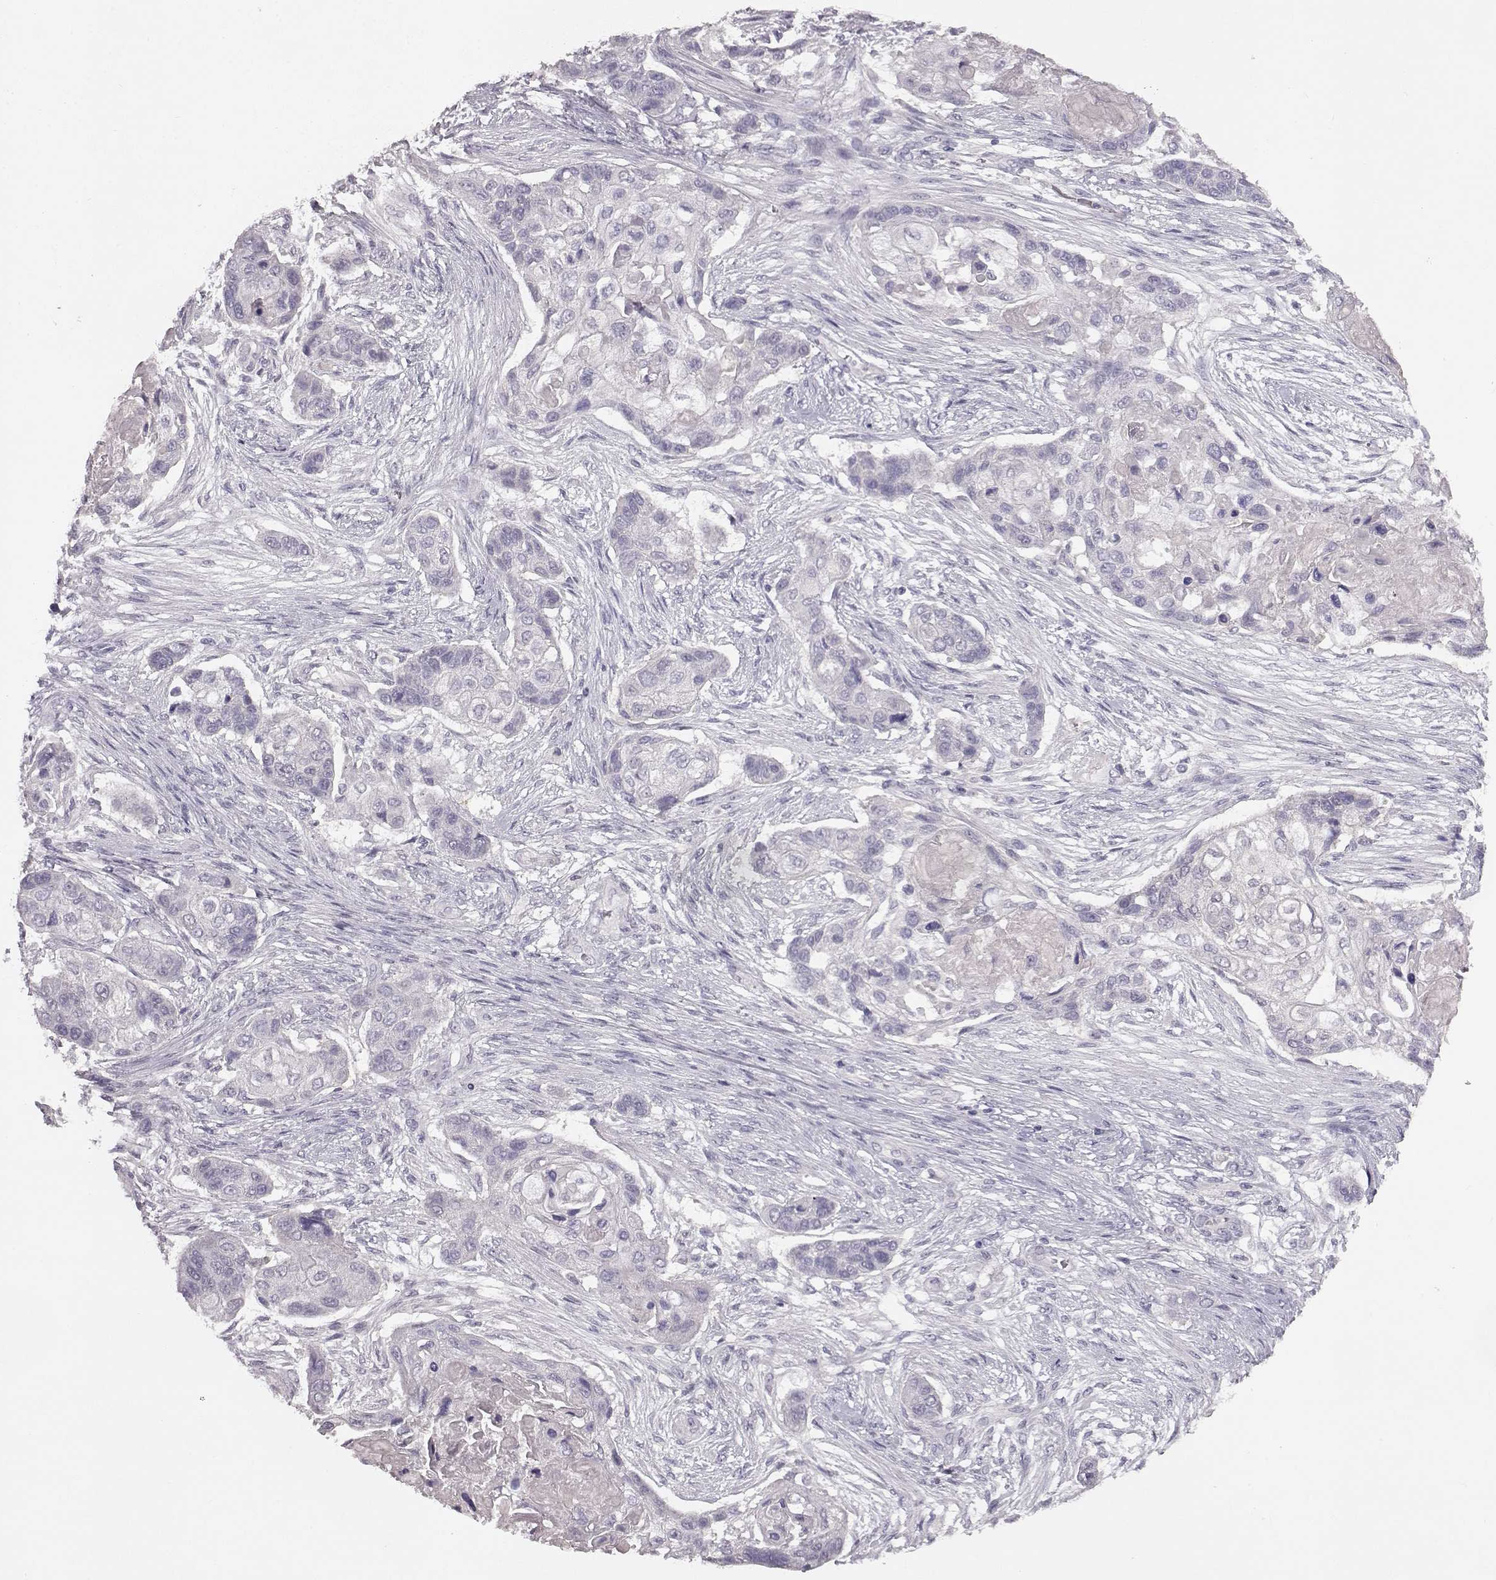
{"staining": {"intensity": "negative", "quantity": "none", "location": "none"}, "tissue": "lung cancer", "cell_type": "Tumor cells", "image_type": "cancer", "snomed": [{"axis": "morphology", "description": "Squamous cell carcinoma, NOS"}, {"axis": "topography", "description": "Lung"}], "caption": "Histopathology image shows no protein staining in tumor cells of lung squamous cell carcinoma tissue.", "gene": "SPAG17", "patient": {"sex": "male", "age": 69}}